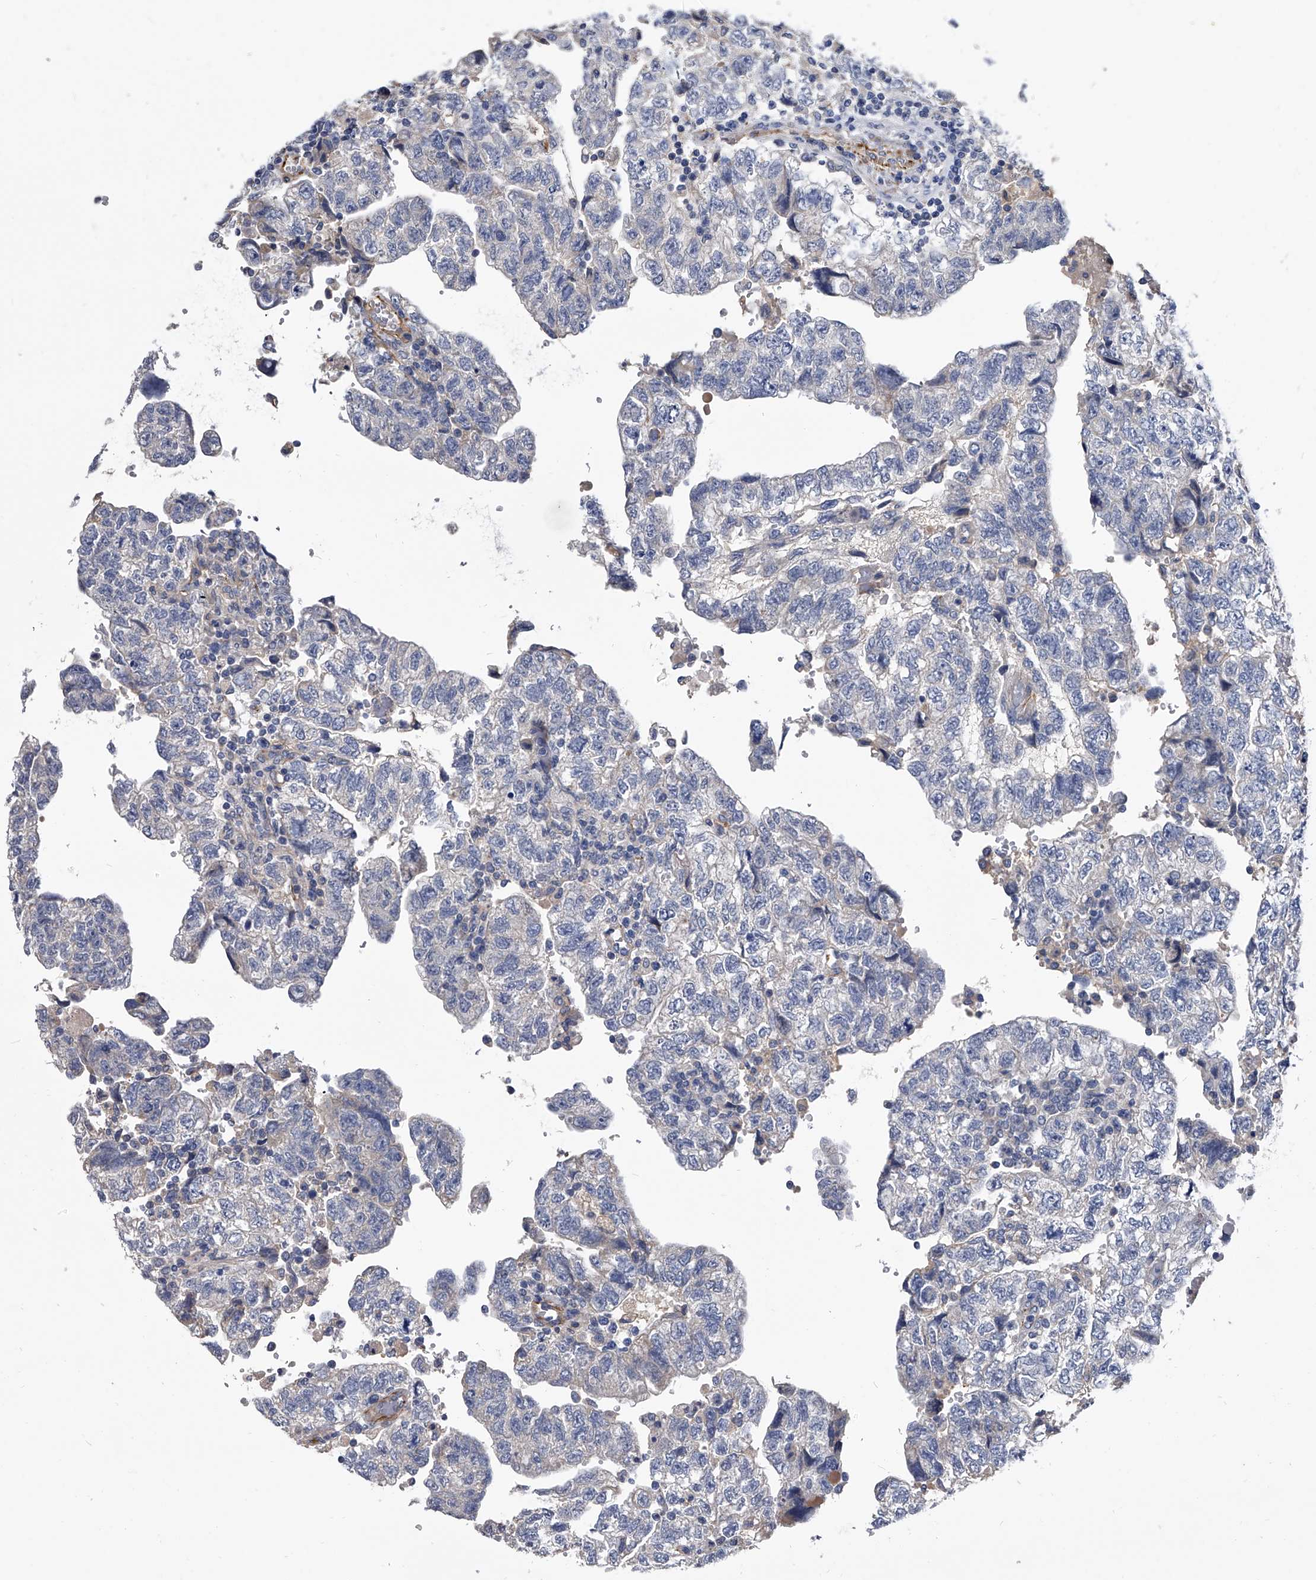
{"staining": {"intensity": "negative", "quantity": "none", "location": "none"}, "tissue": "testis cancer", "cell_type": "Tumor cells", "image_type": "cancer", "snomed": [{"axis": "morphology", "description": "Carcinoma, Embryonal, NOS"}, {"axis": "topography", "description": "Testis"}], "caption": "Tumor cells show no significant staining in testis cancer (embryonal carcinoma). (DAB immunohistochemistry visualized using brightfield microscopy, high magnification).", "gene": "EFCAB7", "patient": {"sex": "male", "age": 36}}